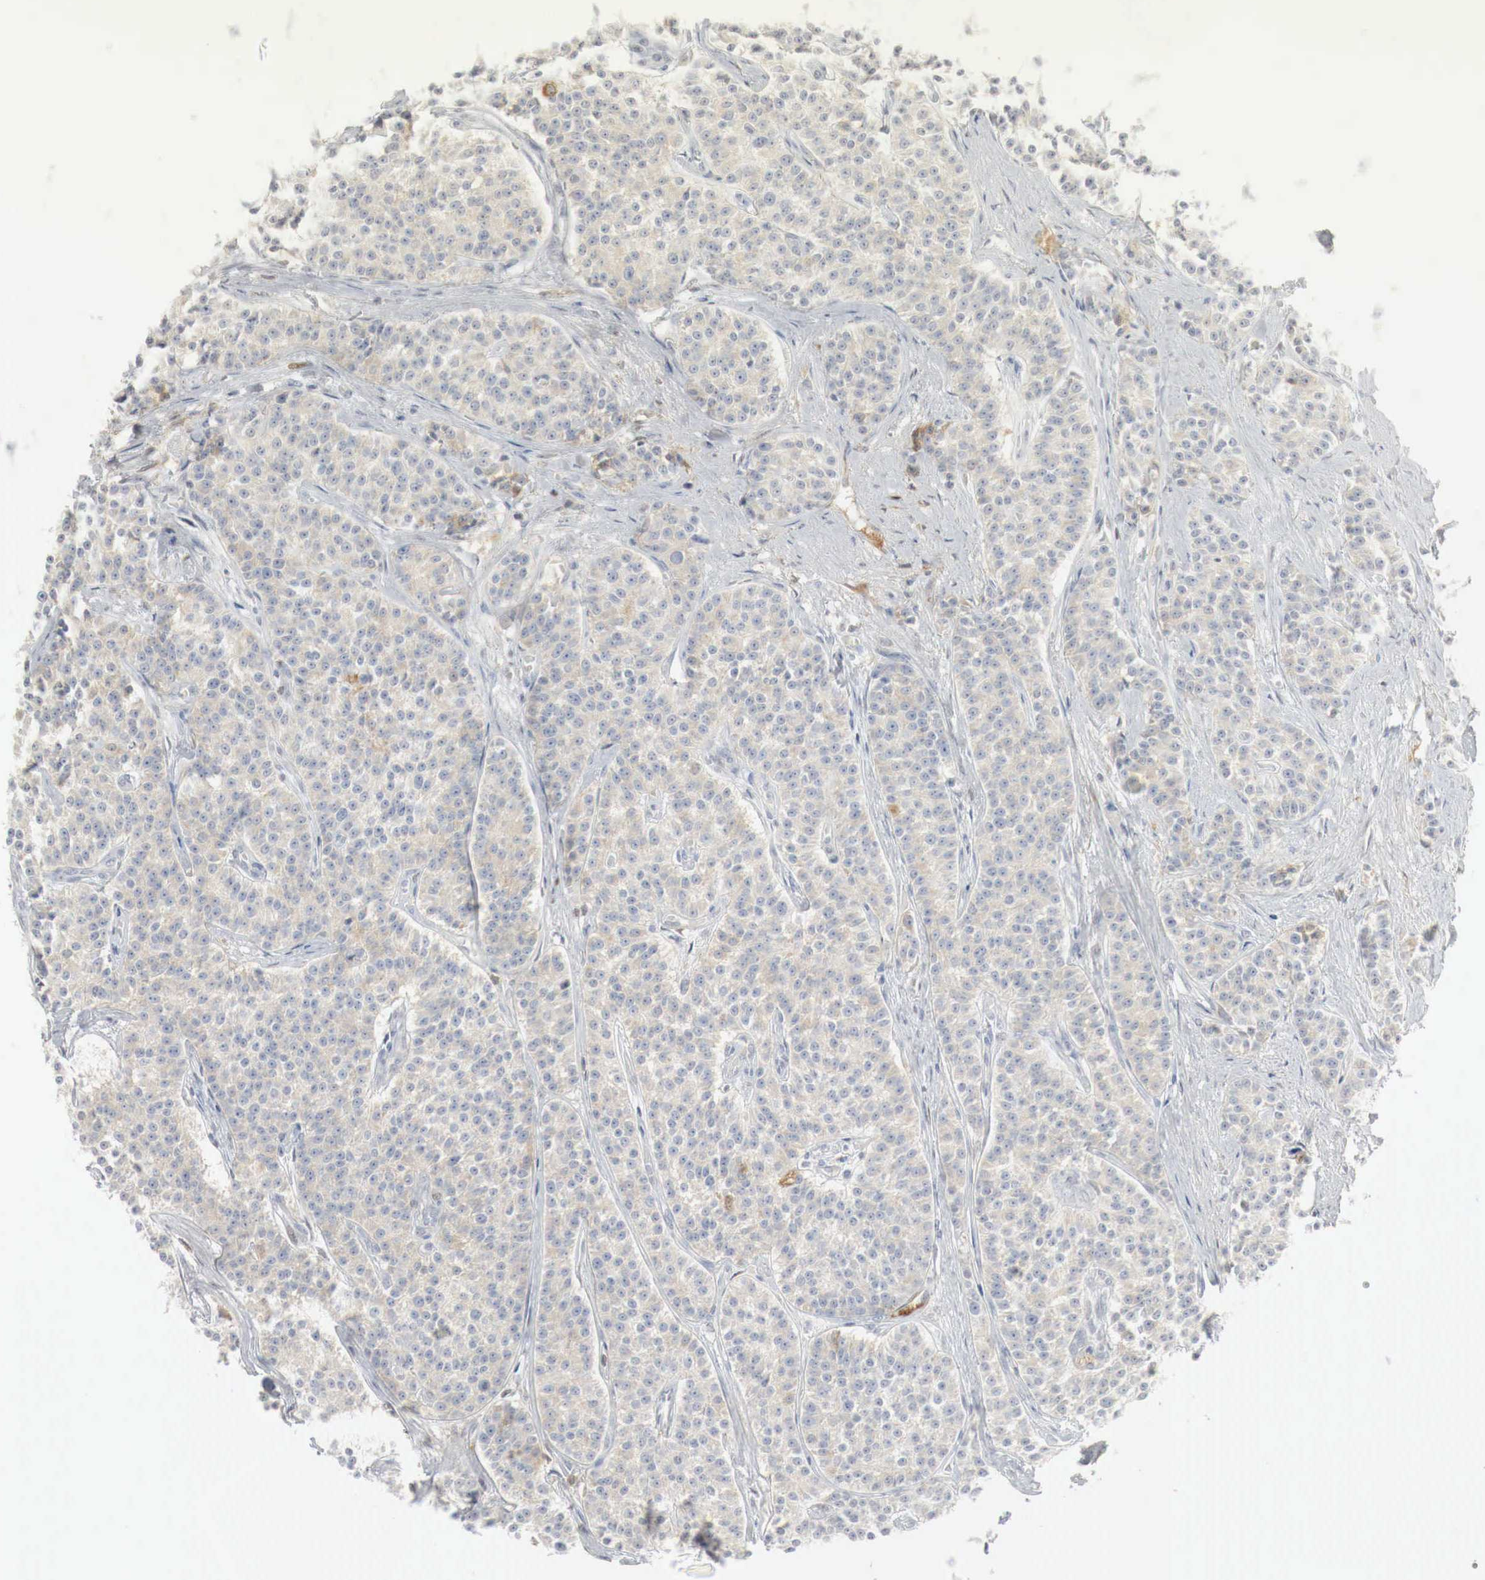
{"staining": {"intensity": "weak", "quantity": "25%-75%", "location": "cytoplasmic/membranous"}, "tissue": "carcinoid", "cell_type": "Tumor cells", "image_type": "cancer", "snomed": [{"axis": "morphology", "description": "Carcinoid, malignant, NOS"}, {"axis": "topography", "description": "Stomach"}], "caption": "Carcinoid was stained to show a protein in brown. There is low levels of weak cytoplasmic/membranous staining in approximately 25%-75% of tumor cells. (DAB IHC, brown staining for protein, blue staining for nuclei).", "gene": "MYC", "patient": {"sex": "female", "age": 76}}